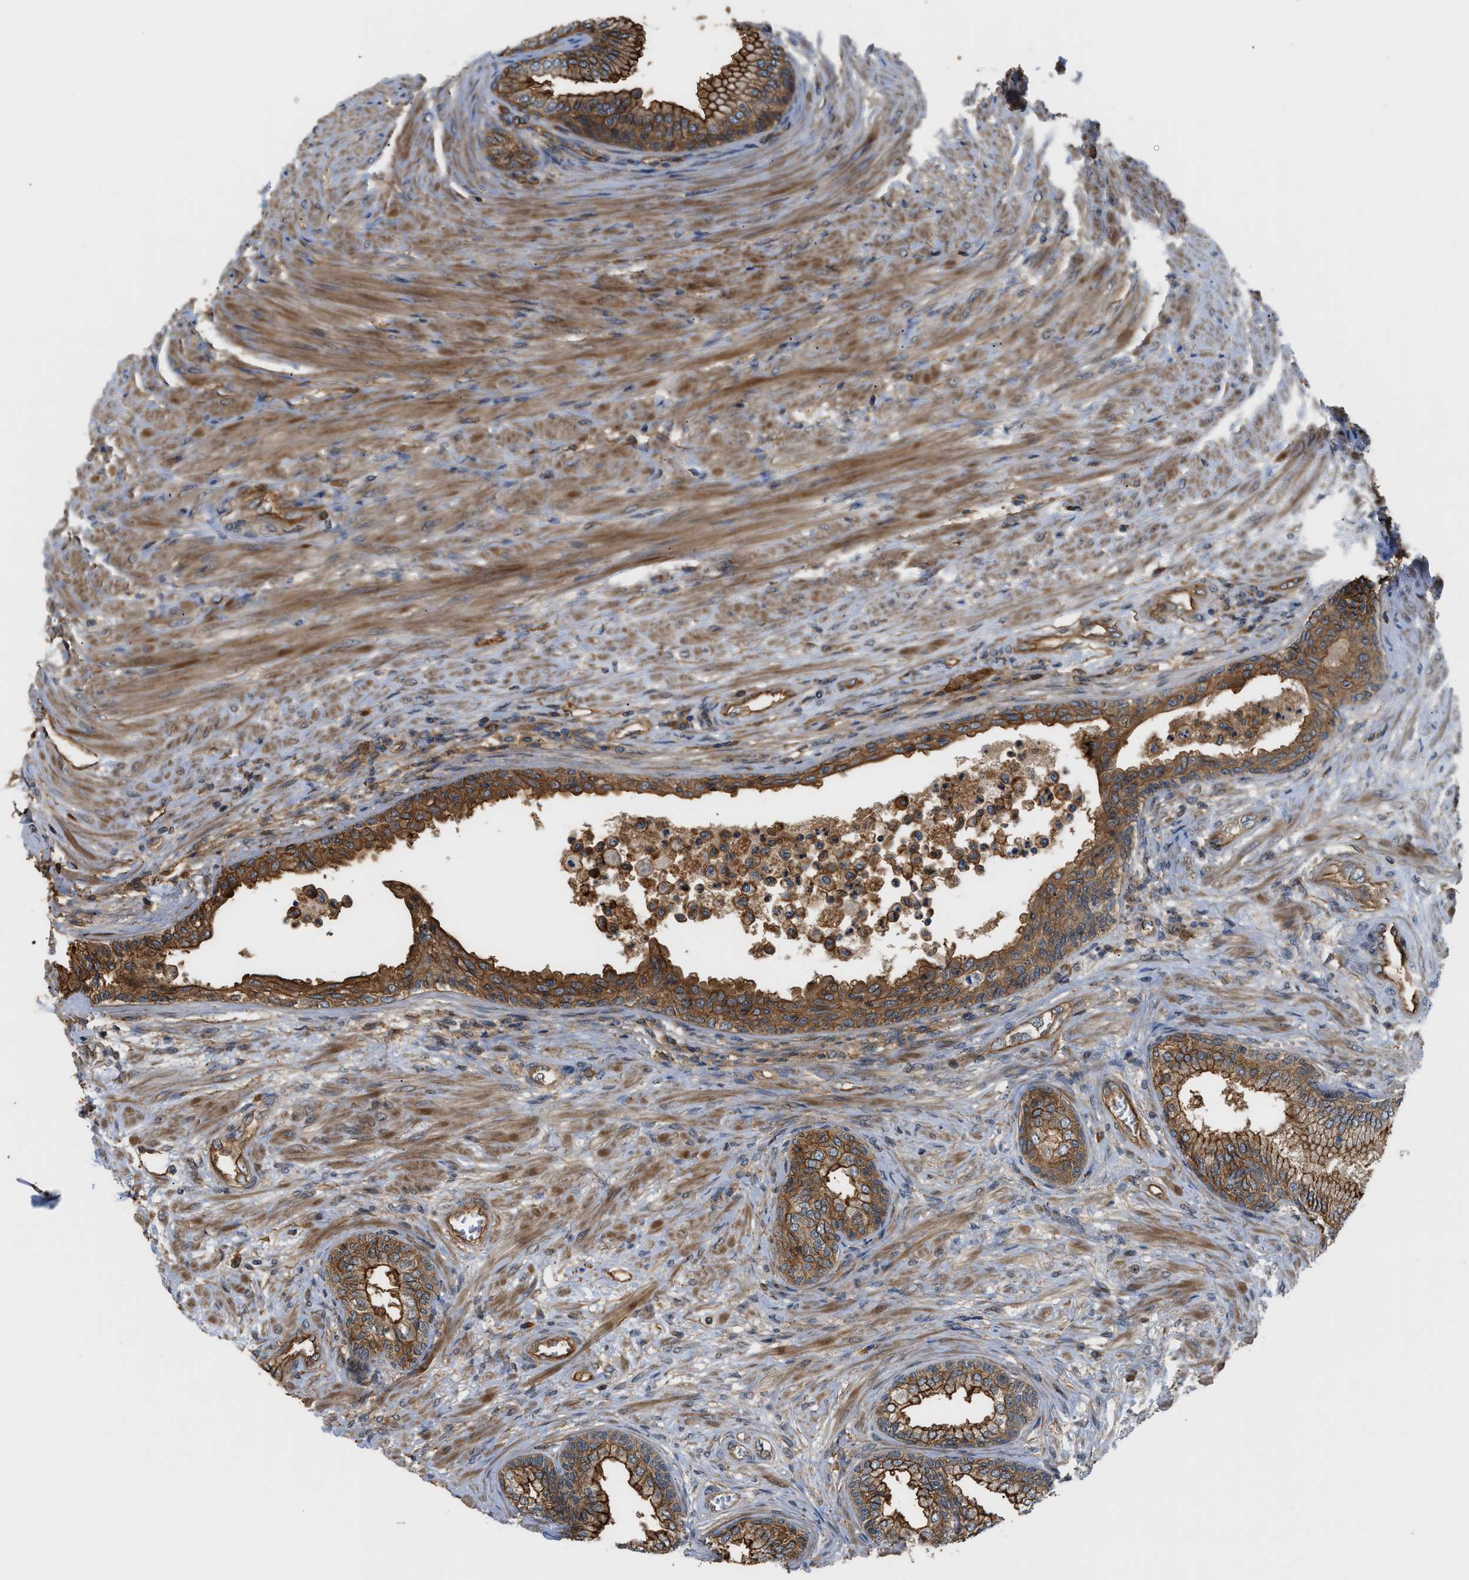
{"staining": {"intensity": "strong", "quantity": "<25%", "location": "cytoplasmic/membranous"}, "tissue": "prostate", "cell_type": "Glandular cells", "image_type": "normal", "snomed": [{"axis": "morphology", "description": "Normal tissue, NOS"}, {"axis": "topography", "description": "Prostate"}], "caption": "Brown immunohistochemical staining in benign human prostate demonstrates strong cytoplasmic/membranous expression in approximately <25% of glandular cells. Using DAB (brown) and hematoxylin (blue) stains, captured at high magnification using brightfield microscopy.", "gene": "DDHD2", "patient": {"sex": "male", "age": 76}}